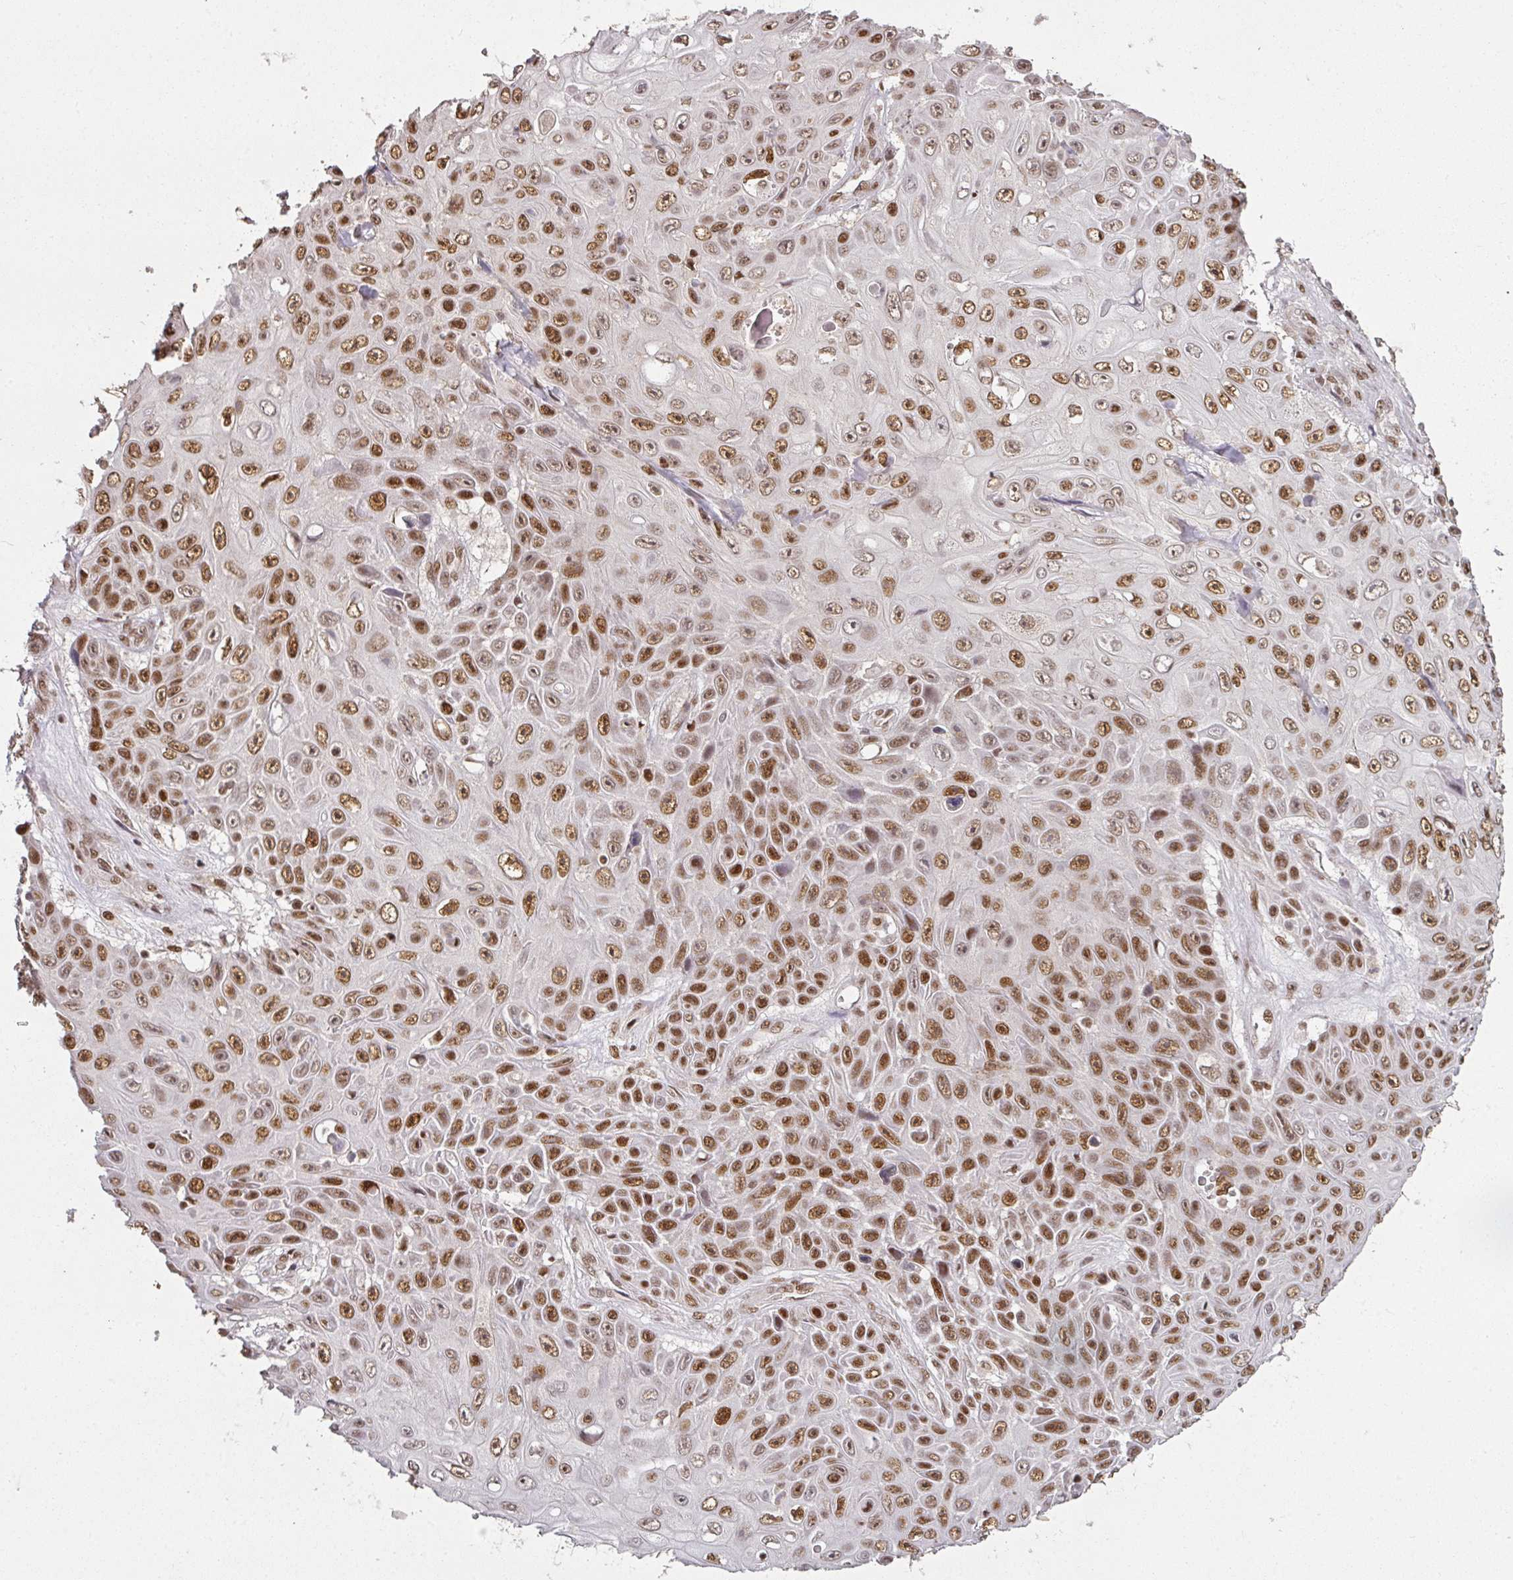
{"staining": {"intensity": "moderate", "quantity": ">75%", "location": "nuclear"}, "tissue": "skin cancer", "cell_type": "Tumor cells", "image_type": "cancer", "snomed": [{"axis": "morphology", "description": "Squamous cell carcinoma, NOS"}, {"axis": "topography", "description": "Skin"}], "caption": "Protein staining exhibits moderate nuclear expression in about >75% of tumor cells in skin squamous cell carcinoma.", "gene": "GPRIN2", "patient": {"sex": "male", "age": 82}}